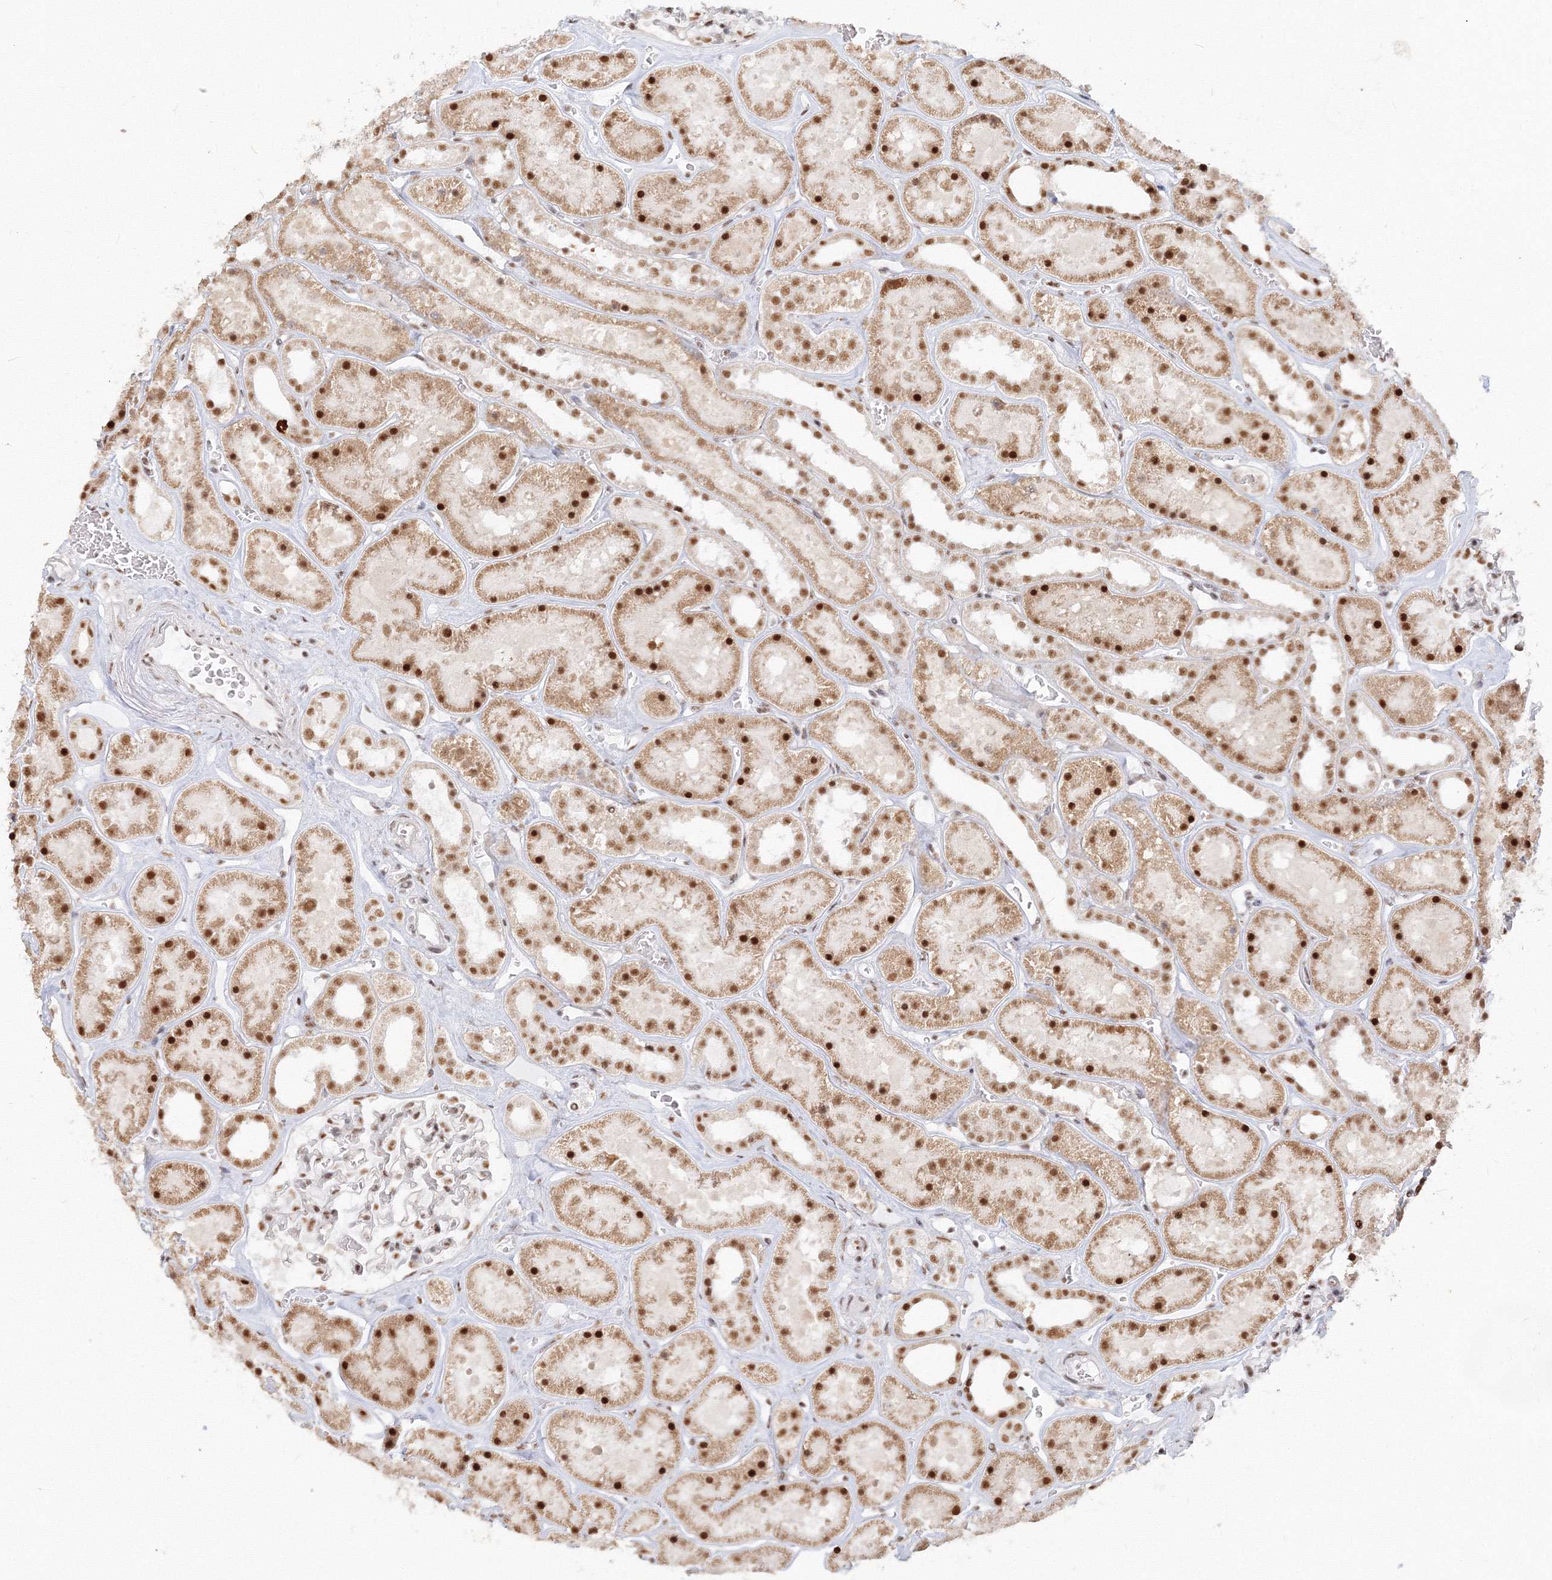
{"staining": {"intensity": "moderate", "quantity": ">75%", "location": "nuclear"}, "tissue": "kidney", "cell_type": "Cells in glomeruli", "image_type": "normal", "snomed": [{"axis": "morphology", "description": "Normal tissue, NOS"}, {"axis": "topography", "description": "Kidney"}], "caption": "The micrograph exhibits a brown stain indicating the presence of a protein in the nuclear of cells in glomeruli in kidney.", "gene": "PPP4R2", "patient": {"sex": "female", "age": 41}}